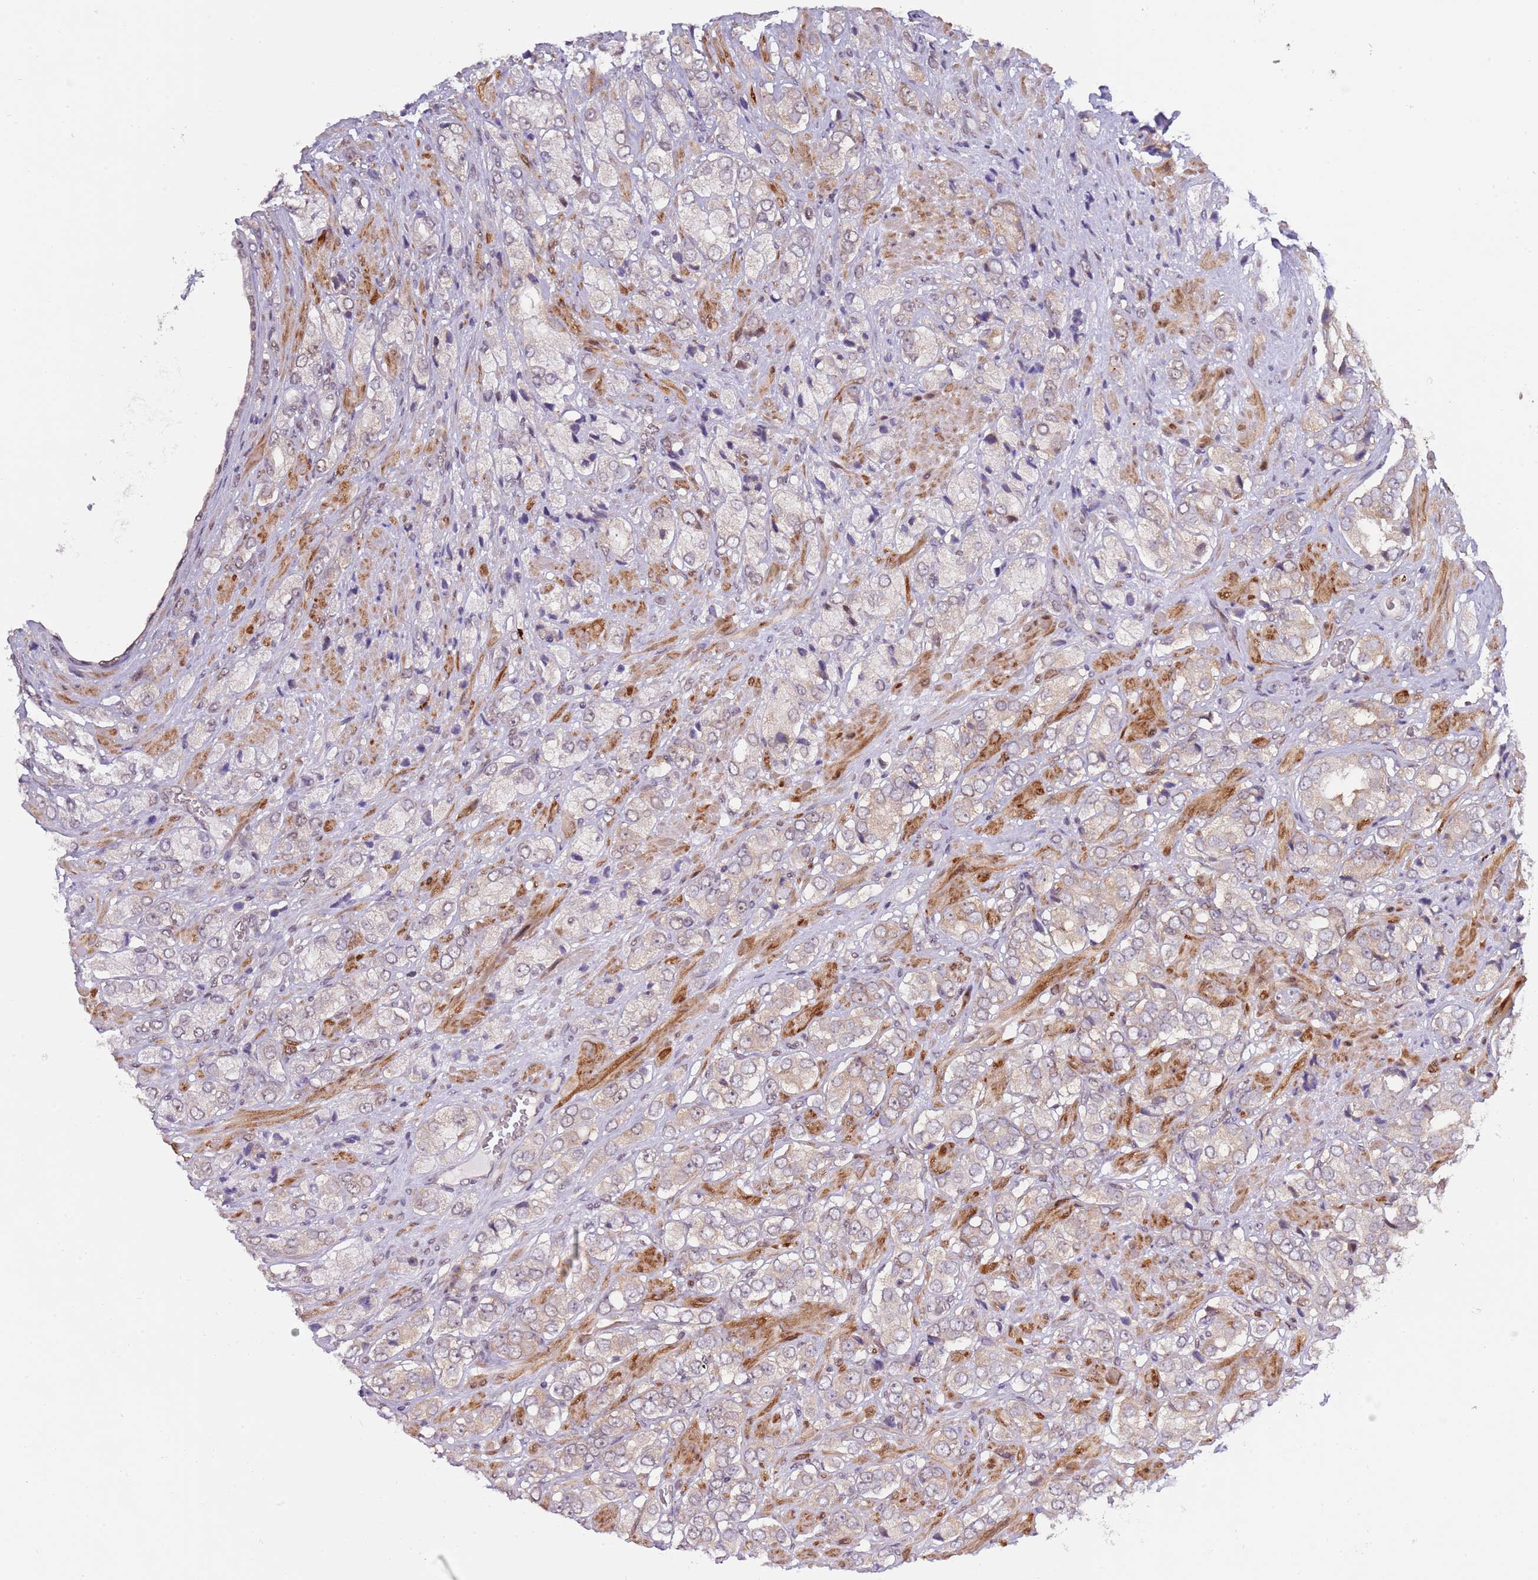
{"staining": {"intensity": "negative", "quantity": "none", "location": "none"}, "tissue": "prostate cancer", "cell_type": "Tumor cells", "image_type": "cancer", "snomed": [{"axis": "morphology", "description": "Adenocarcinoma, High grade"}, {"axis": "topography", "description": "Prostate and seminal vesicle, NOS"}], "caption": "High magnification brightfield microscopy of adenocarcinoma (high-grade) (prostate) stained with DAB (brown) and counterstained with hematoxylin (blue): tumor cells show no significant expression. Nuclei are stained in blue.", "gene": "SLC25A32", "patient": {"sex": "male", "age": 64}}